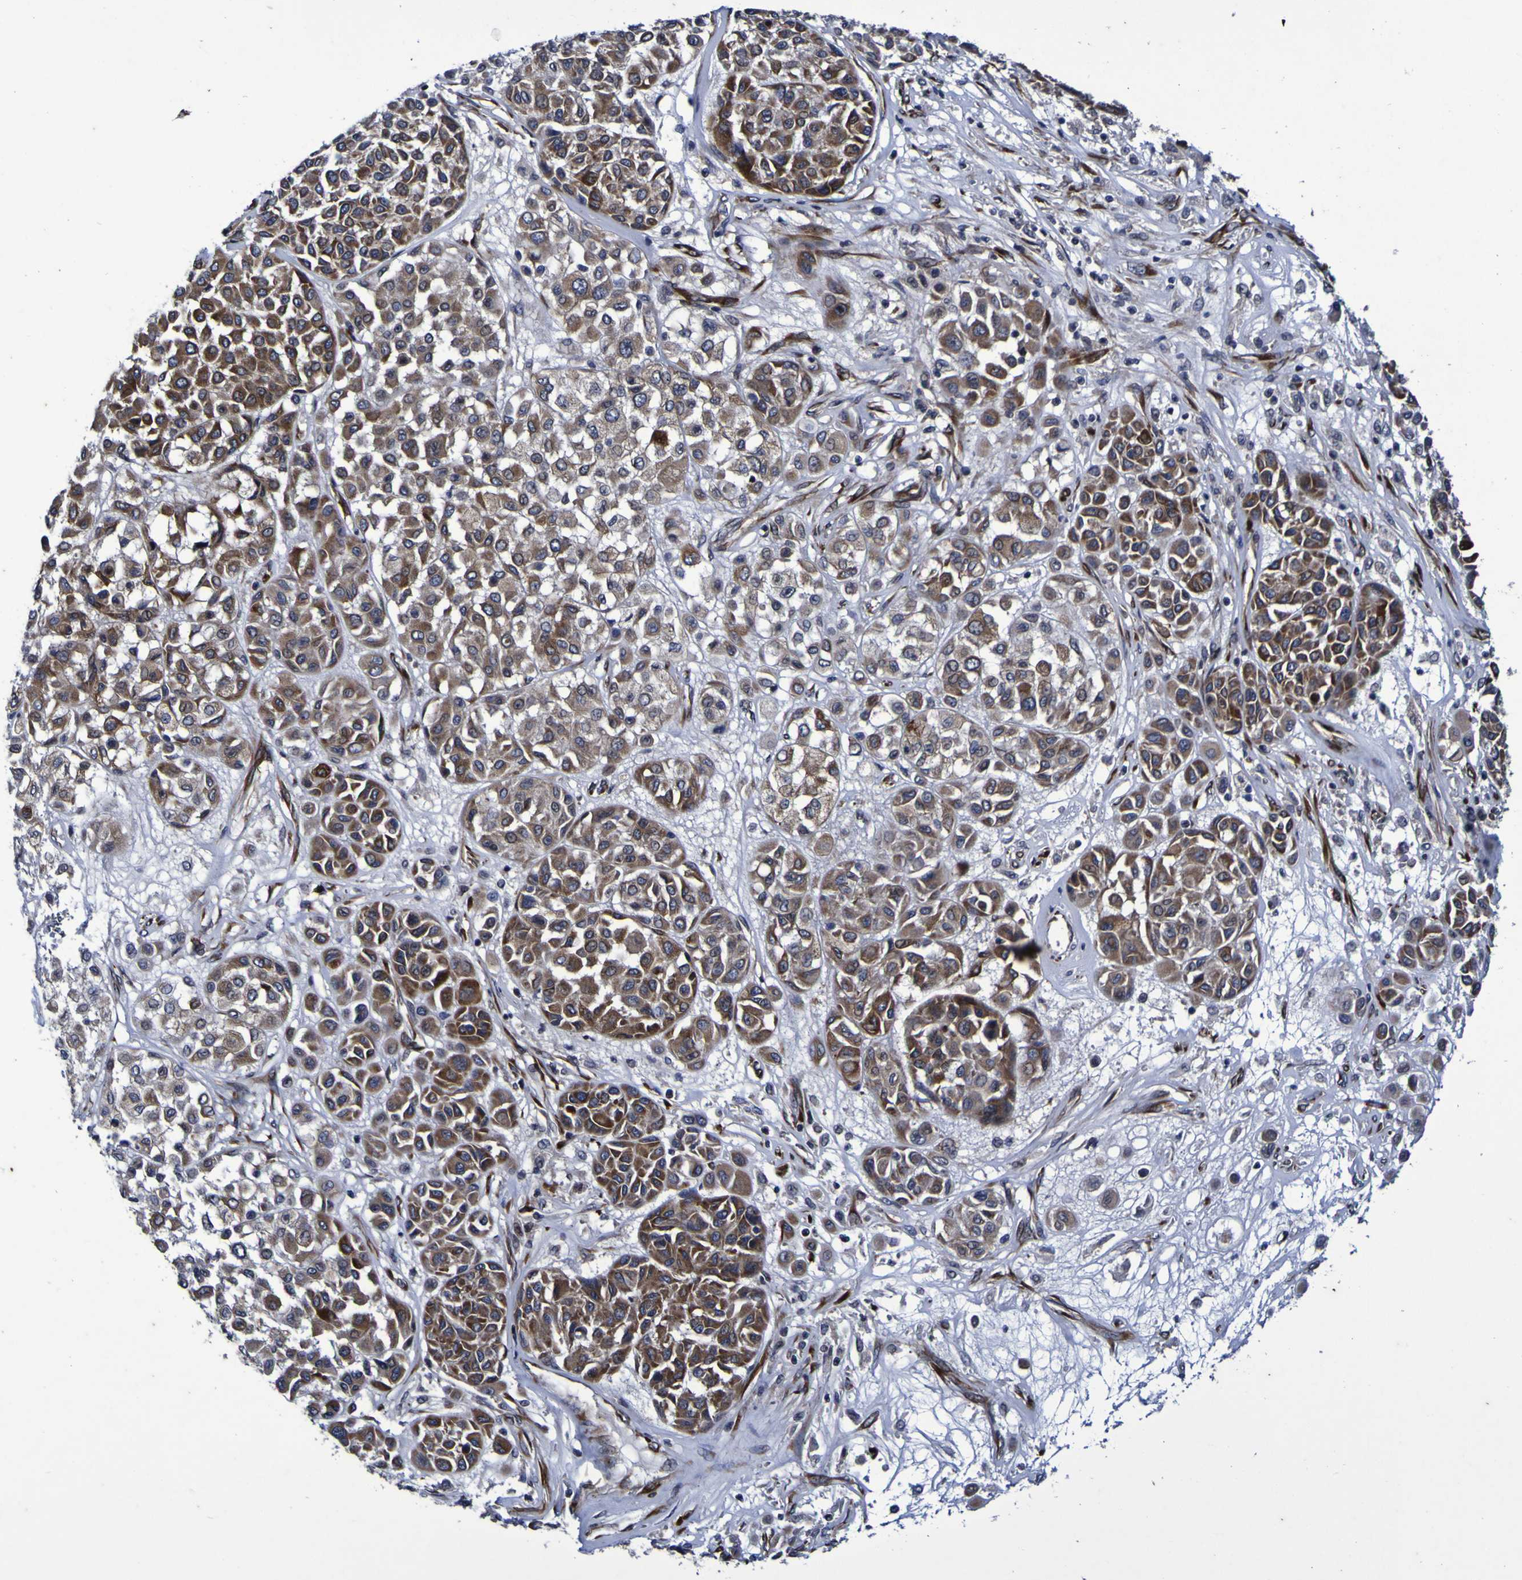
{"staining": {"intensity": "moderate", "quantity": ">75%", "location": "cytoplasmic/membranous"}, "tissue": "melanoma", "cell_type": "Tumor cells", "image_type": "cancer", "snomed": [{"axis": "morphology", "description": "Malignant melanoma, Metastatic site"}, {"axis": "topography", "description": "Soft tissue"}], "caption": "Melanoma stained with a brown dye reveals moderate cytoplasmic/membranous positive expression in about >75% of tumor cells.", "gene": "P3H1", "patient": {"sex": "male", "age": 41}}